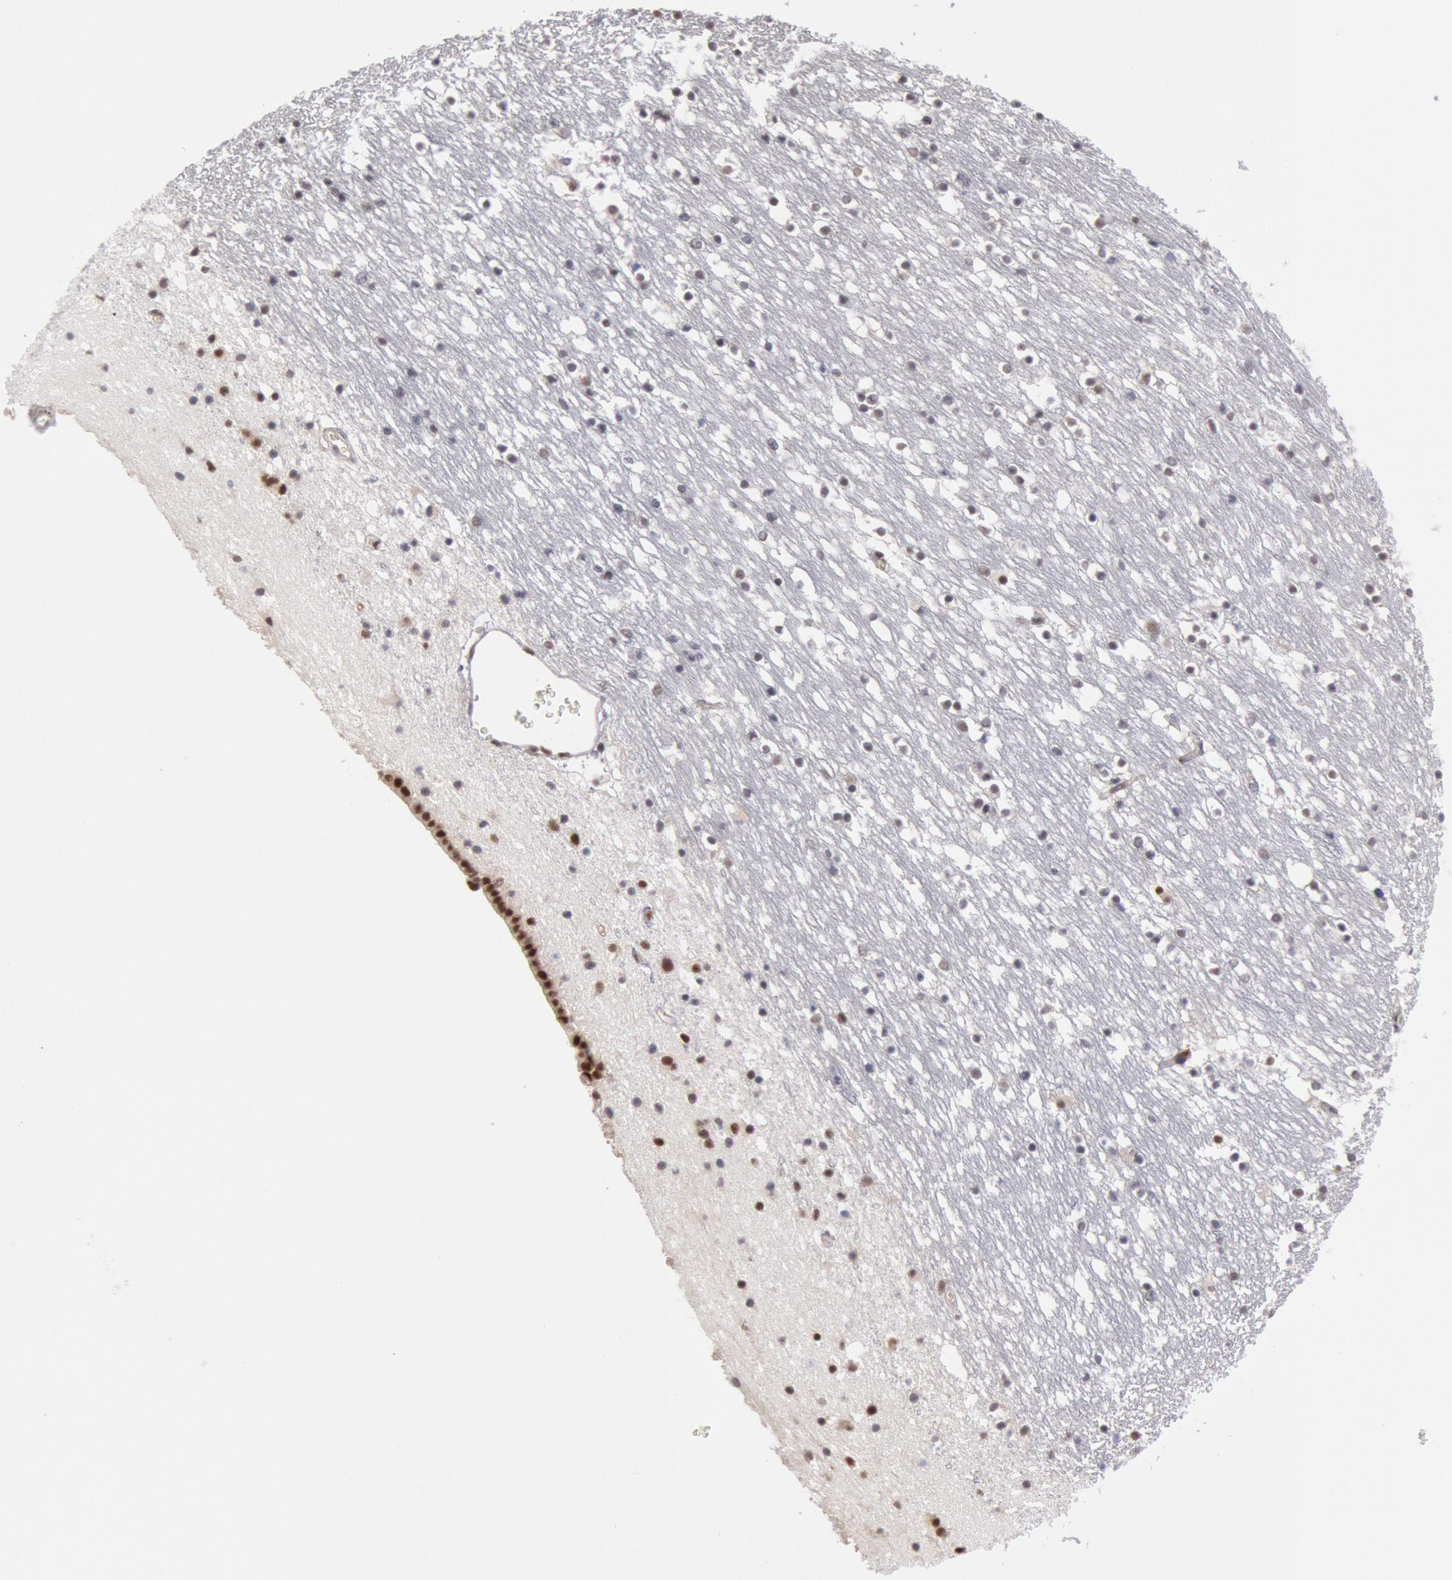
{"staining": {"intensity": "negative", "quantity": "none", "location": "none"}, "tissue": "caudate", "cell_type": "Glial cells", "image_type": "normal", "snomed": [{"axis": "morphology", "description": "Normal tissue, NOS"}, {"axis": "topography", "description": "Lateral ventricle wall"}], "caption": "Immunohistochemistry of benign human caudate displays no positivity in glial cells. The staining is performed using DAB brown chromogen with nuclei counter-stained in using hematoxylin.", "gene": "PPP4R3B", "patient": {"sex": "male", "age": 45}}